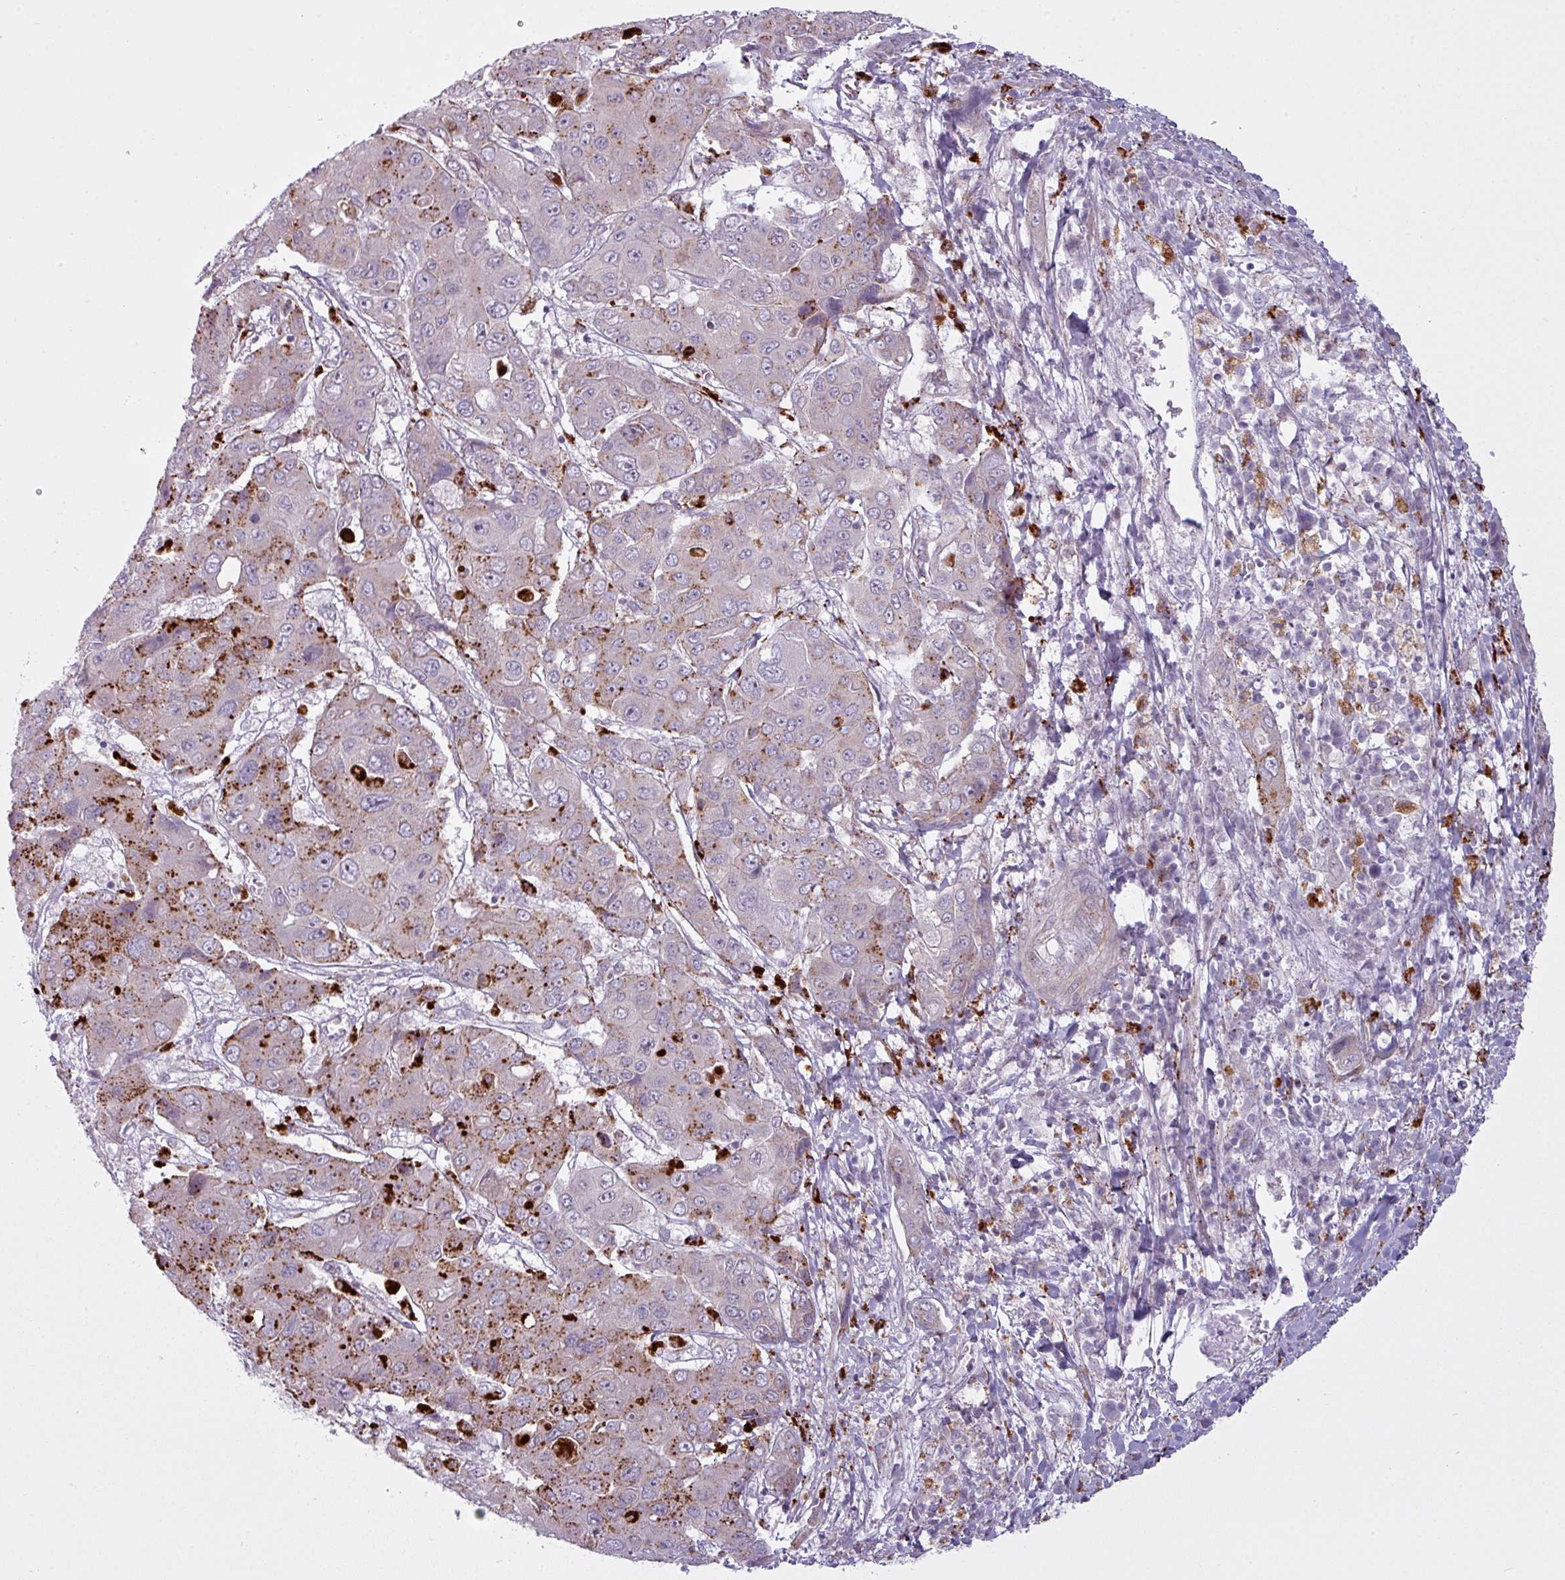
{"staining": {"intensity": "strong", "quantity": "25%-75%", "location": "cytoplasmic/membranous"}, "tissue": "liver cancer", "cell_type": "Tumor cells", "image_type": "cancer", "snomed": [{"axis": "morphology", "description": "Cholangiocarcinoma"}, {"axis": "topography", "description": "Liver"}], "caption": "Cholangiocarcinoma (liver) stained with a brown dye shows strong cytoplasmic/membranous positive positivity in about 25%-75% of tumor cells.", "gene": "MAP7D2", "patient": {"sex": "male", "age": 67}}